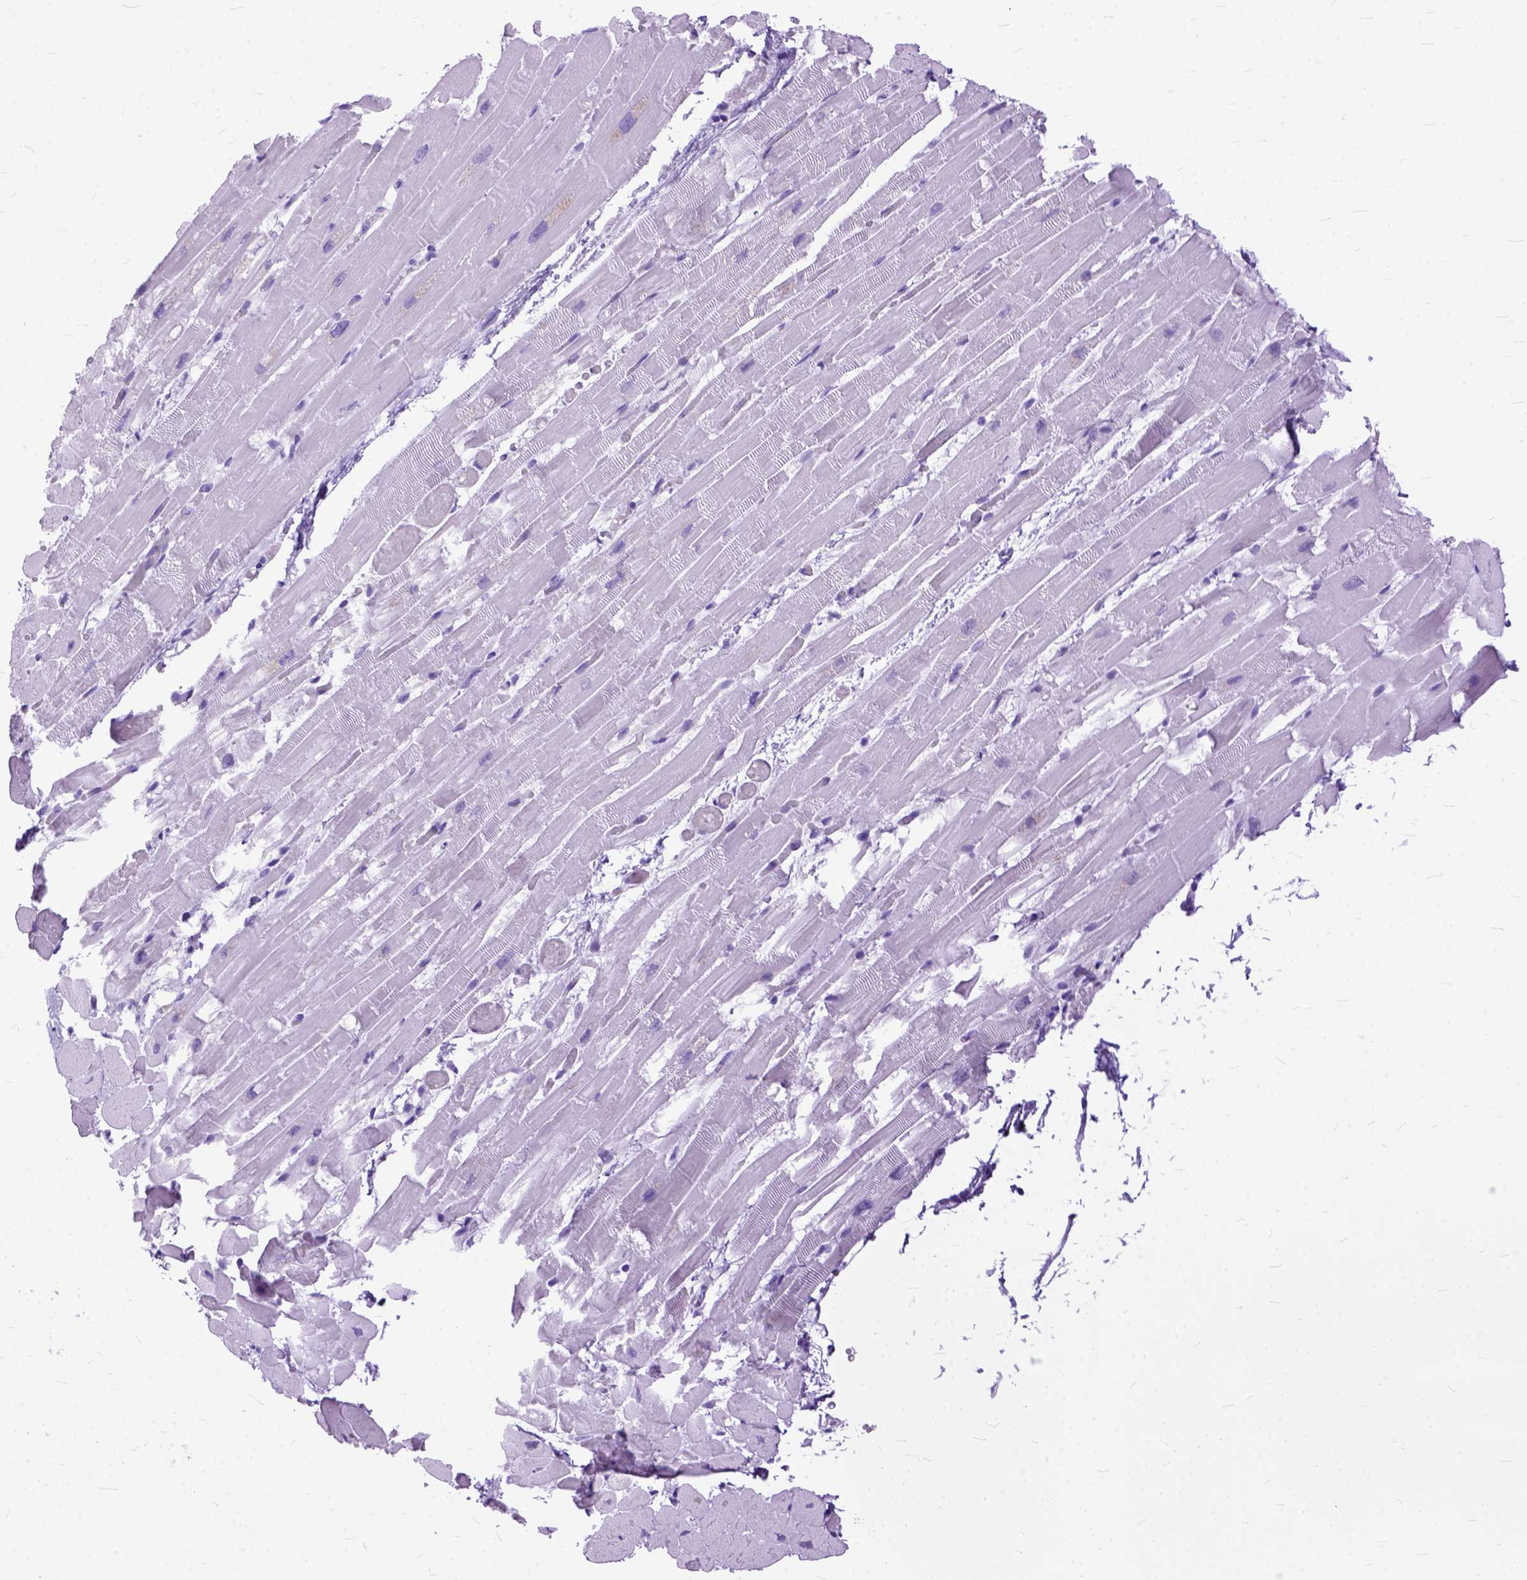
{"staining": {"intensity": "negative", "quantity": "none", "location": "none"}, "tissue": "heart muscle", "cell_type": "Cardiomyocytes", "image_type": "normal", "snomed": [{"axis": "morphology", "description": "Normal tissue, NOS"}, {"axis": "topography", "description": "Heart"}], "caption": "Unremarkable heart muscle was stained to show a protein in brown. There is no significant positivity in cardiomyocytes. (DAB IHC with hematoxylin counter stain).", "gene": "GNGT1", "patient": {"sex": "male", "age": 37}}